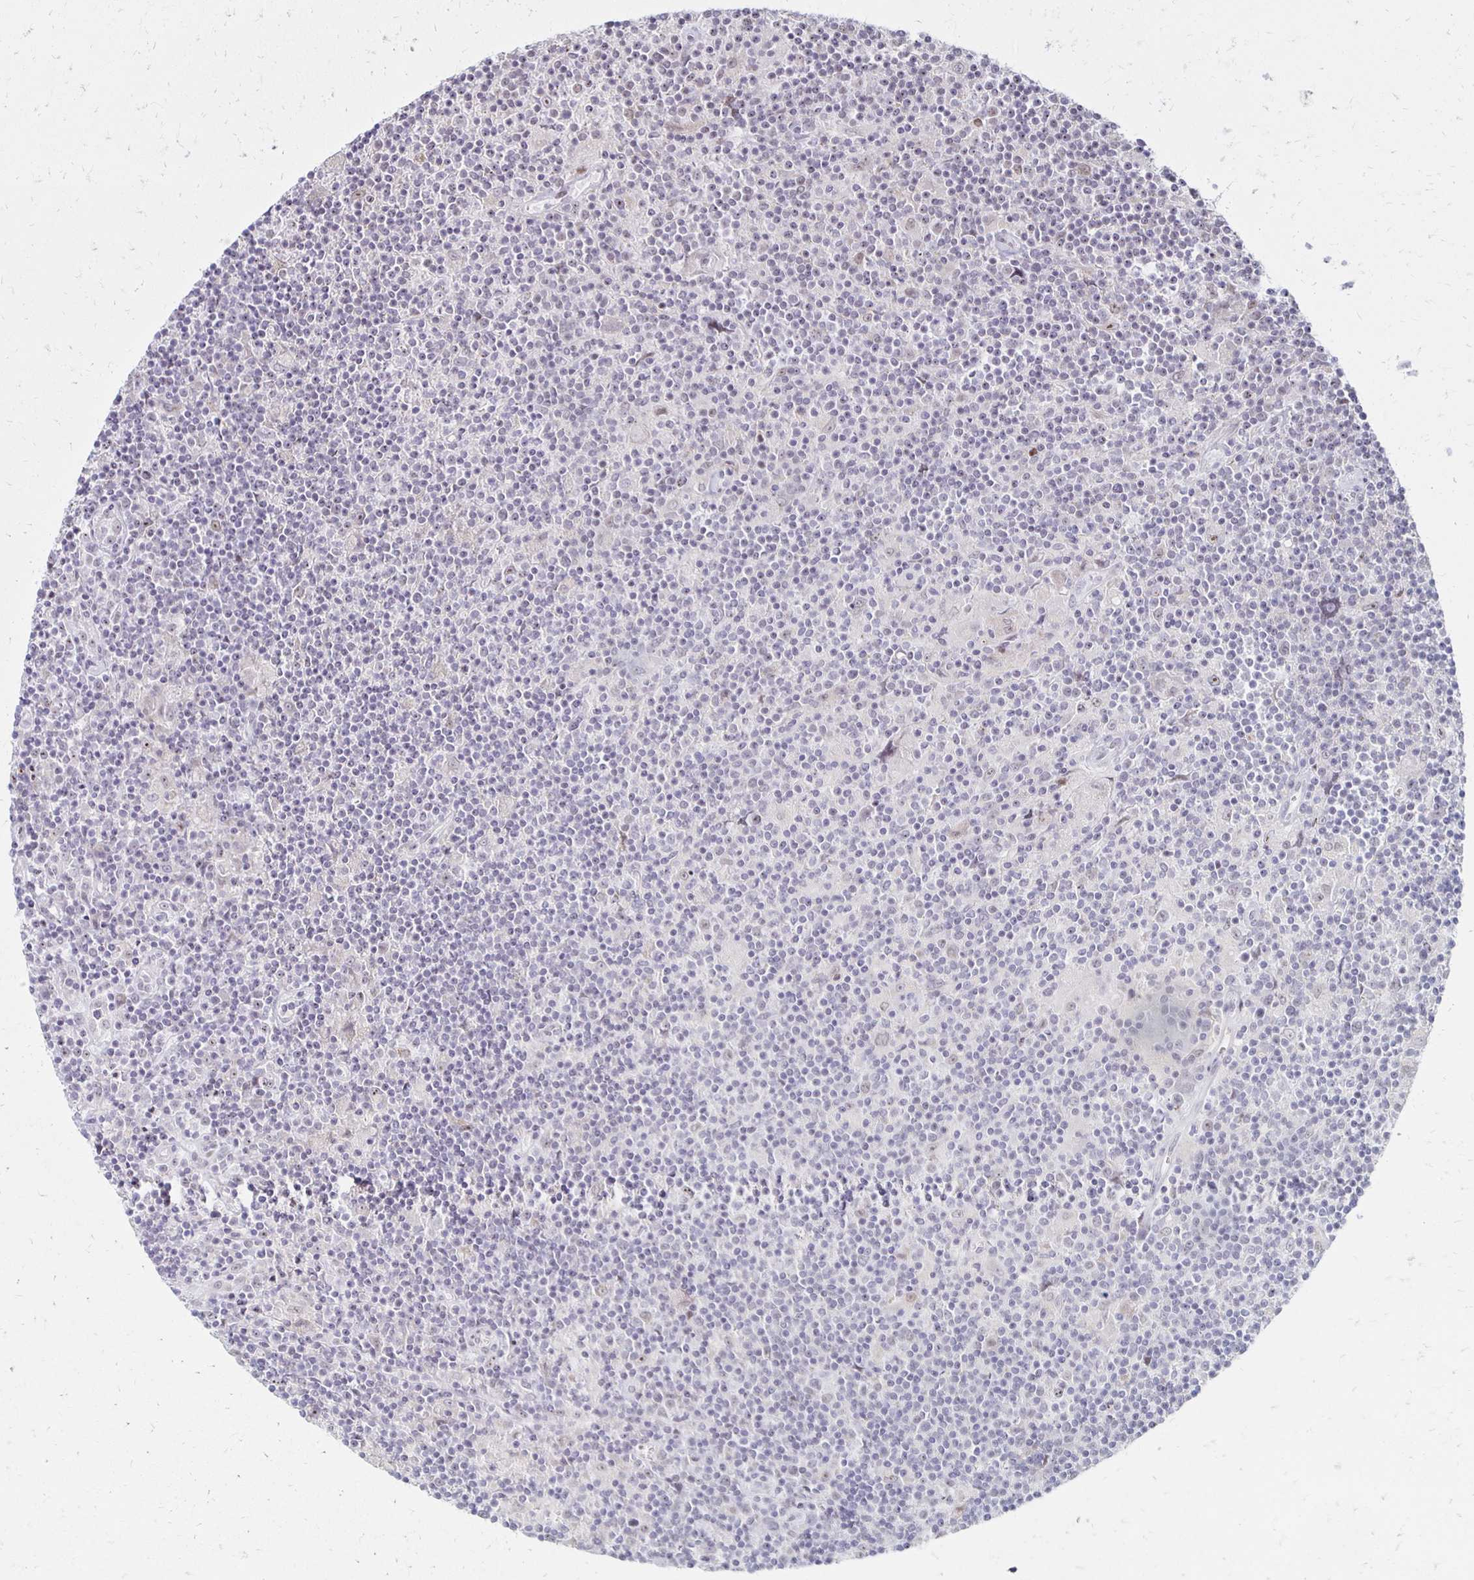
{"staining": {"intensity": "negative", "quantity": "none", "location": "none"}, "tissue": "lymphoma", "cell_type": "Tumor cells", "image_type": "cancer", "snomed": [{"axis": "morphology", "description": "Hodgkin's disease, NOS"}, {"axis": "topography", "description": "Lymph node"}], "caption": "Protein analysis of lymphoma reveals no significant expression in tumor cells. (Brightfield microscopy of DAB immunohistochemistry at high magnification).", "gene": "DAGLA", "patient": {"sex": "male", "age": 40}}